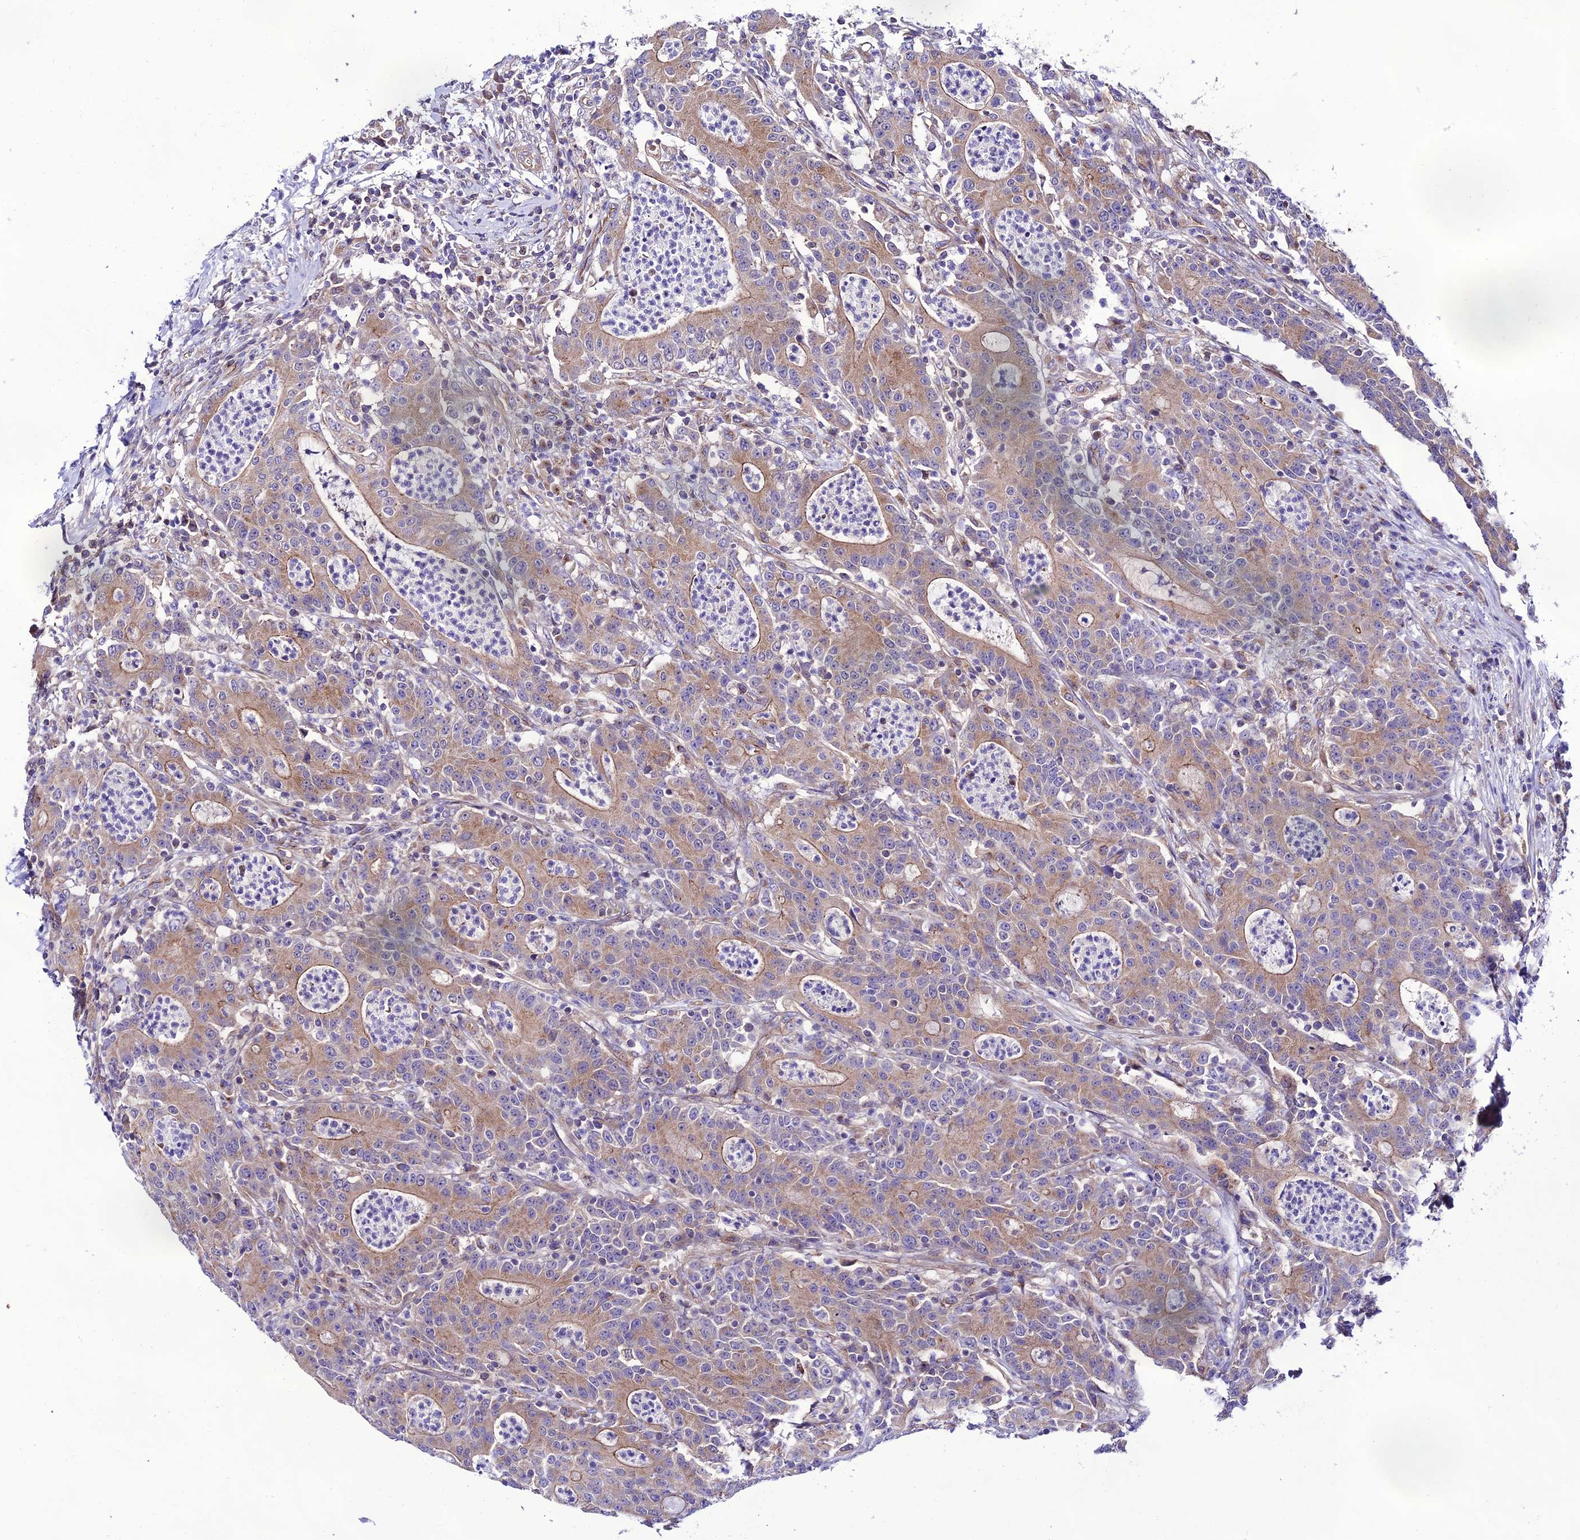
{"staining": {"intensity": "moderate", "quantity": ">75%", "location": "cytoplasmic/membranous"}, "tissue": "colorectal cancer", "cell_type": "Tumor cells", "image_type": "cancer", "snomed": [{"axis": "morphology", "description": "Adenocarcinoma, NOS"}, {"axis": "topography", "description": "Colon"}], "caption": "This histopathology image exhibits immunohistochemistry (IHC) staining of colorectal cancer (adenocarcinoma), with medium moderate cytoplasmic/membranous staining in approximately >75% of tumor cells.", "gene": "LACTB2", "patient": {"sex": "male", "age": 83}}